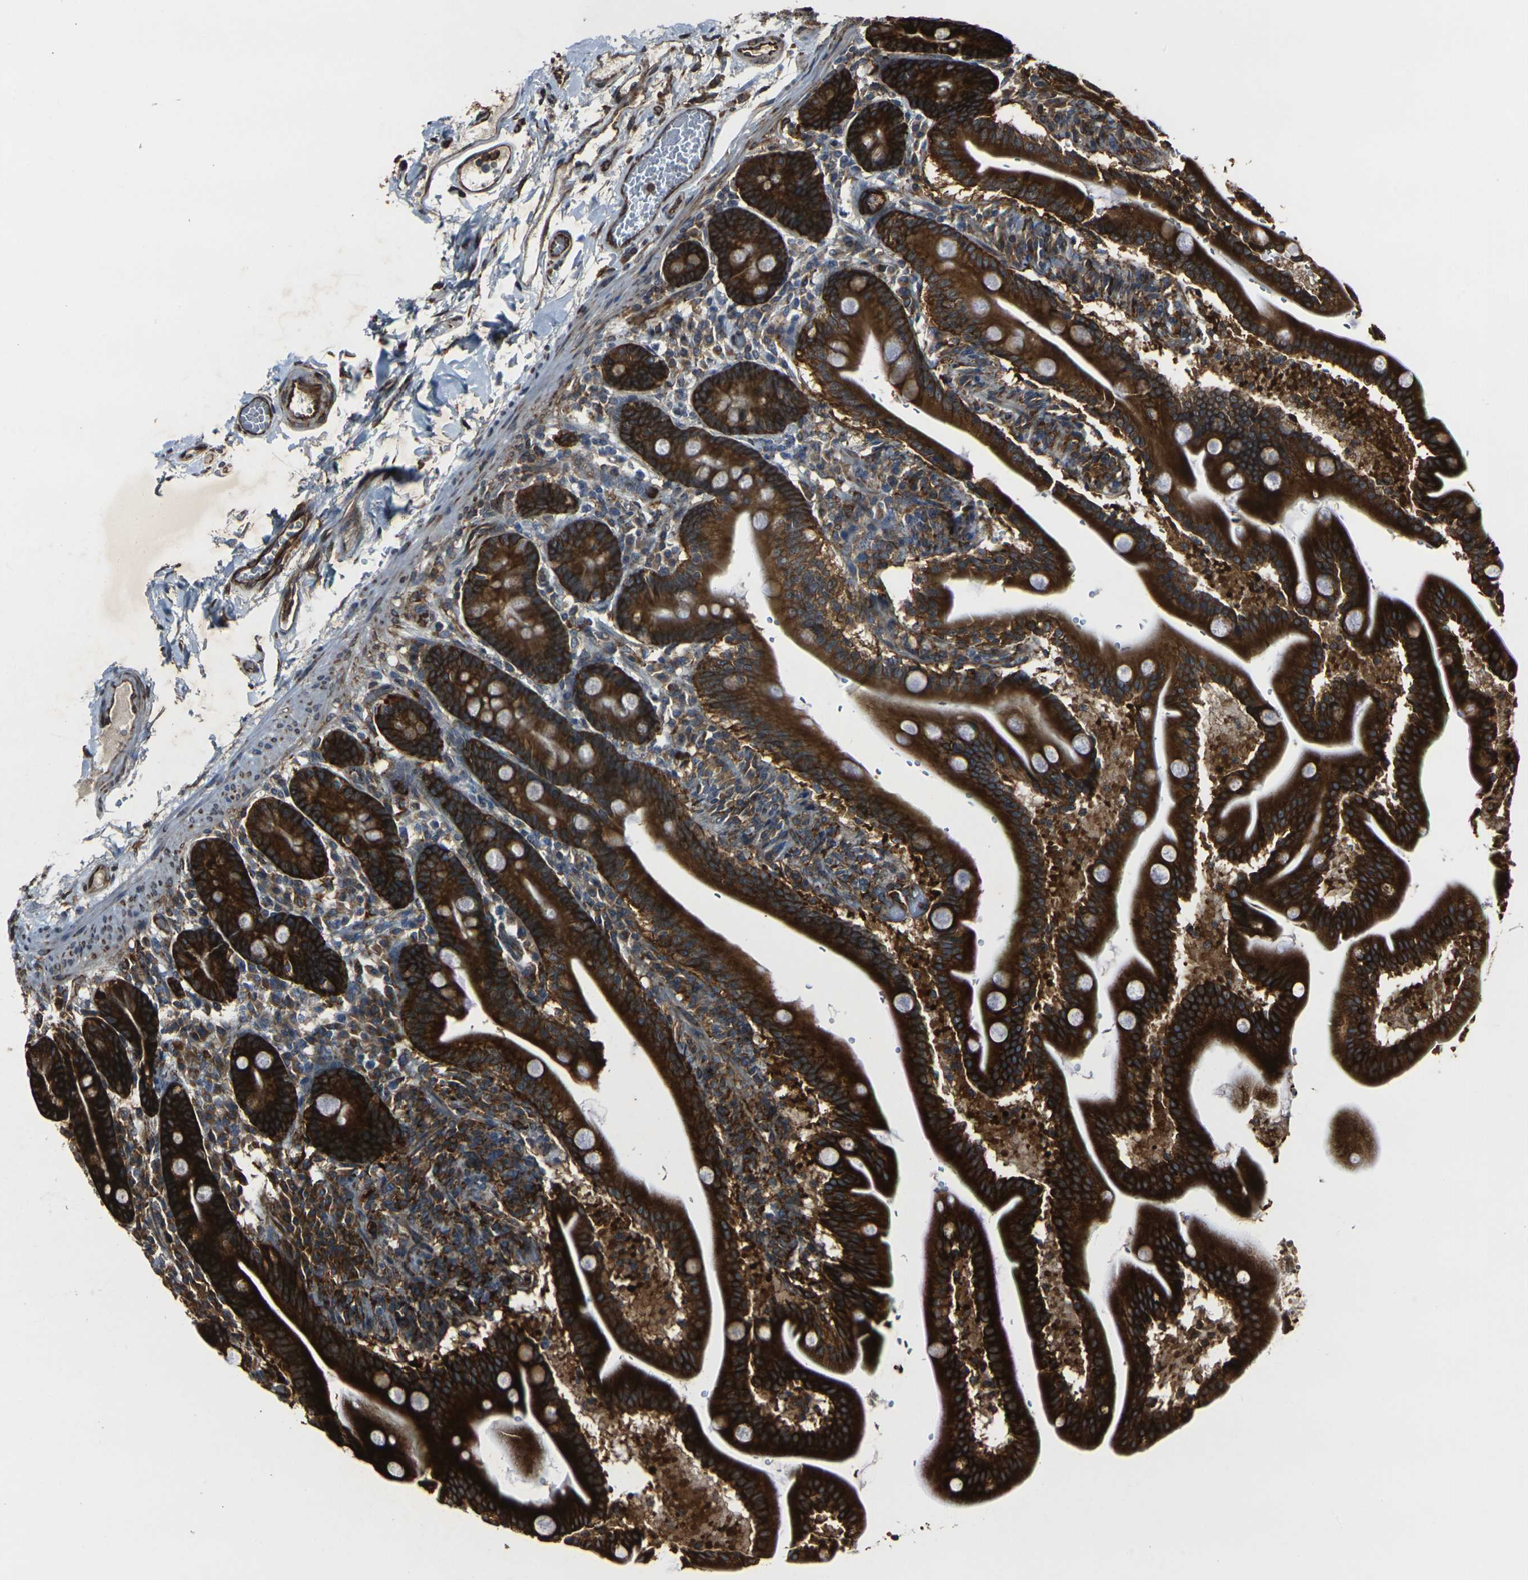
{"staining": {"intensity": "strong", "quantity": ">75%", "location": "cytoplasmic/membranous"}, "tissue": "duodenum", "cell_type": "Glandular cells", "image_type": "normal", "snomed": [{"axis": "morphology", "description": "Normal tissue, NOS"}, {"axis": "topography", "description": "Duodenum"}], "caption": "A high amount of strong cytoplasmic/membranous positivity is present in about >75% of glandular cells in benign duodenum. Immunohistochemistry stains the protein in brown and the nuclei are stained blue.", "gene": "MARCHF2", "patient": {"sex": "male", "age": 54}}